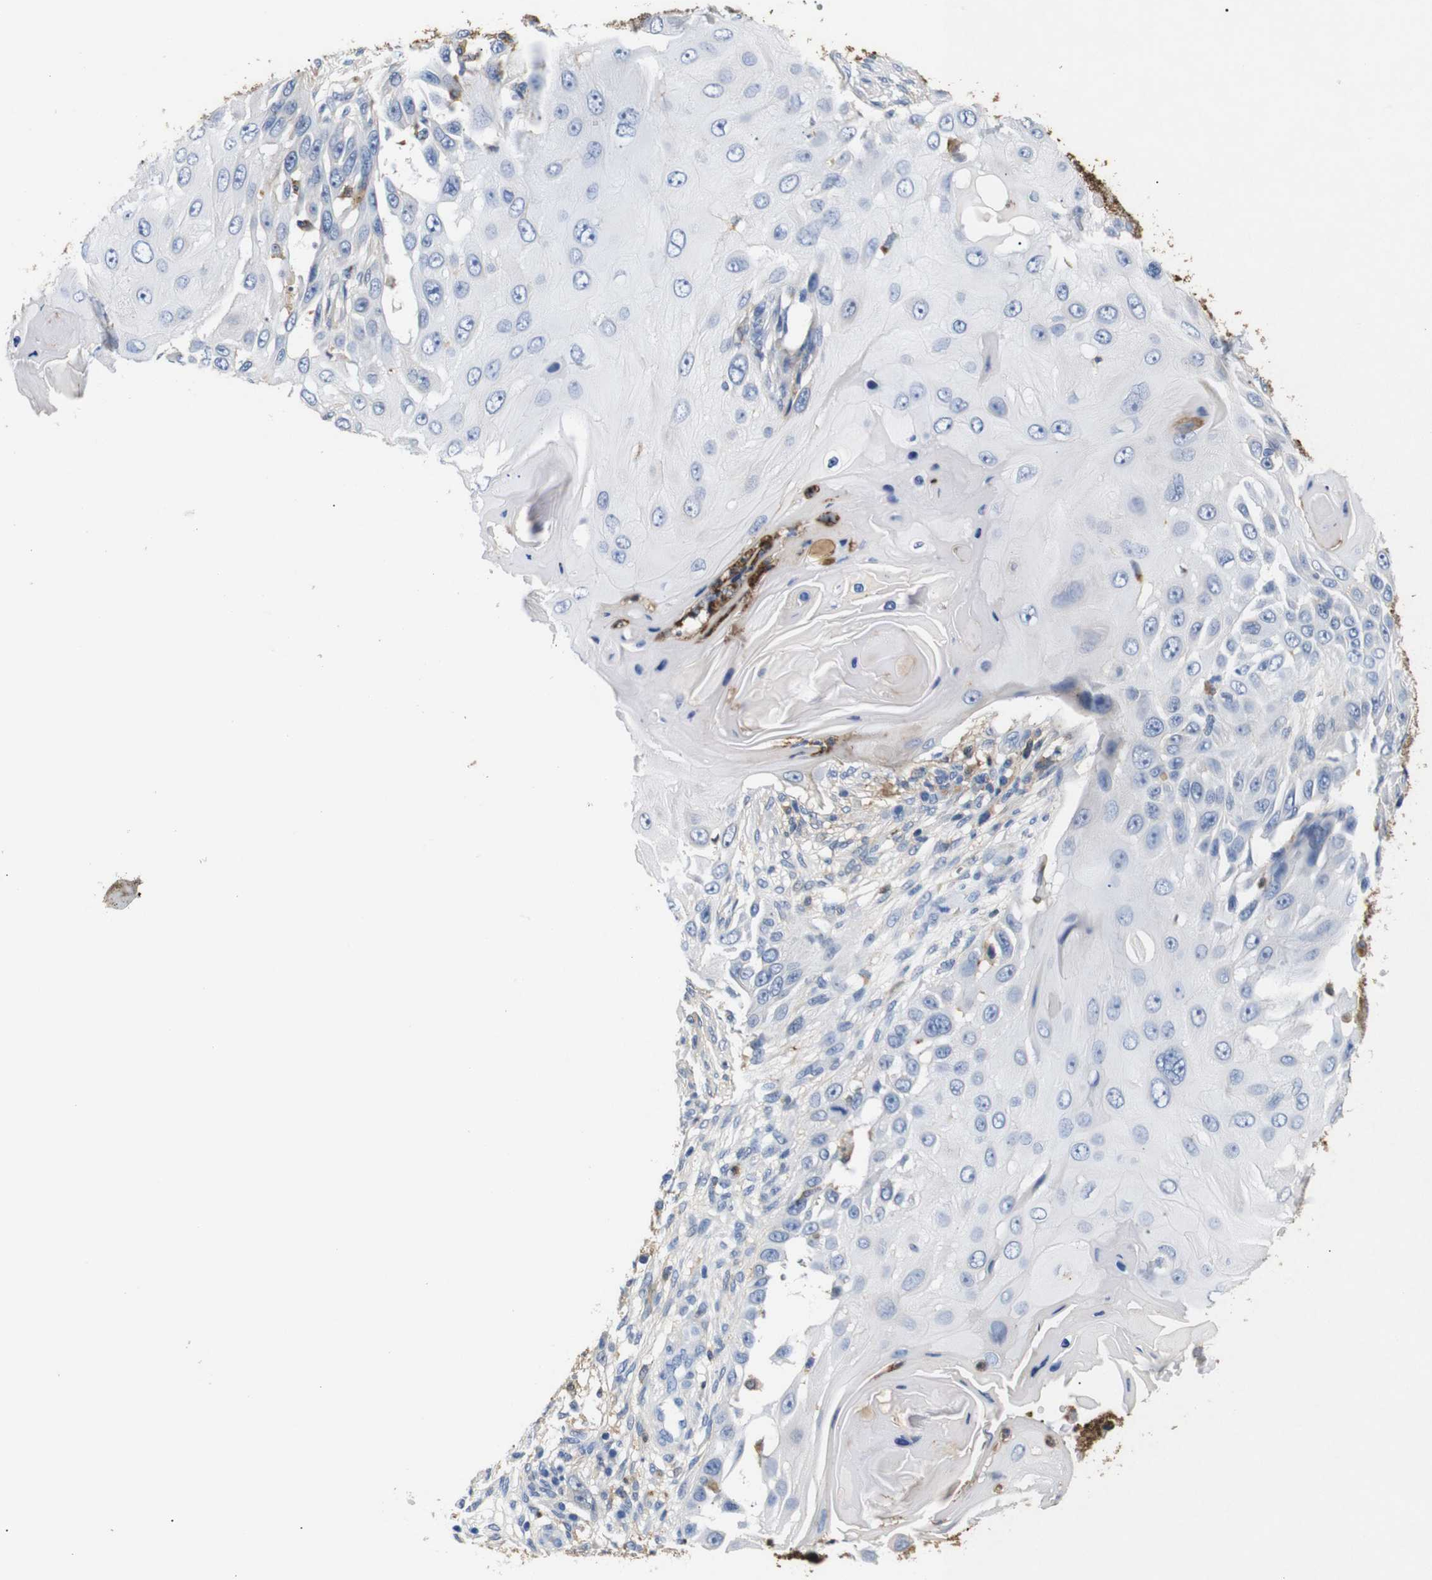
{"staining": {"intensity": "negative", "quantity": "none", "location": "none"}, "tissue": "skin cancer", "cell_type": "Tumor cells", "image_type": "cancer", "snomed": [{"axis": "morphology", "description": "Squamous cell carcinoma, NOS"}, {"axis": "topography", "description": "Skin"}], "caption": "Human skin cancer (squamous cell carcinoma) stained for a protein using IHC reveals no positivity in tumor cells.", "gene": "SDCBP", "patient": {"sex": "female", "age": 44}}